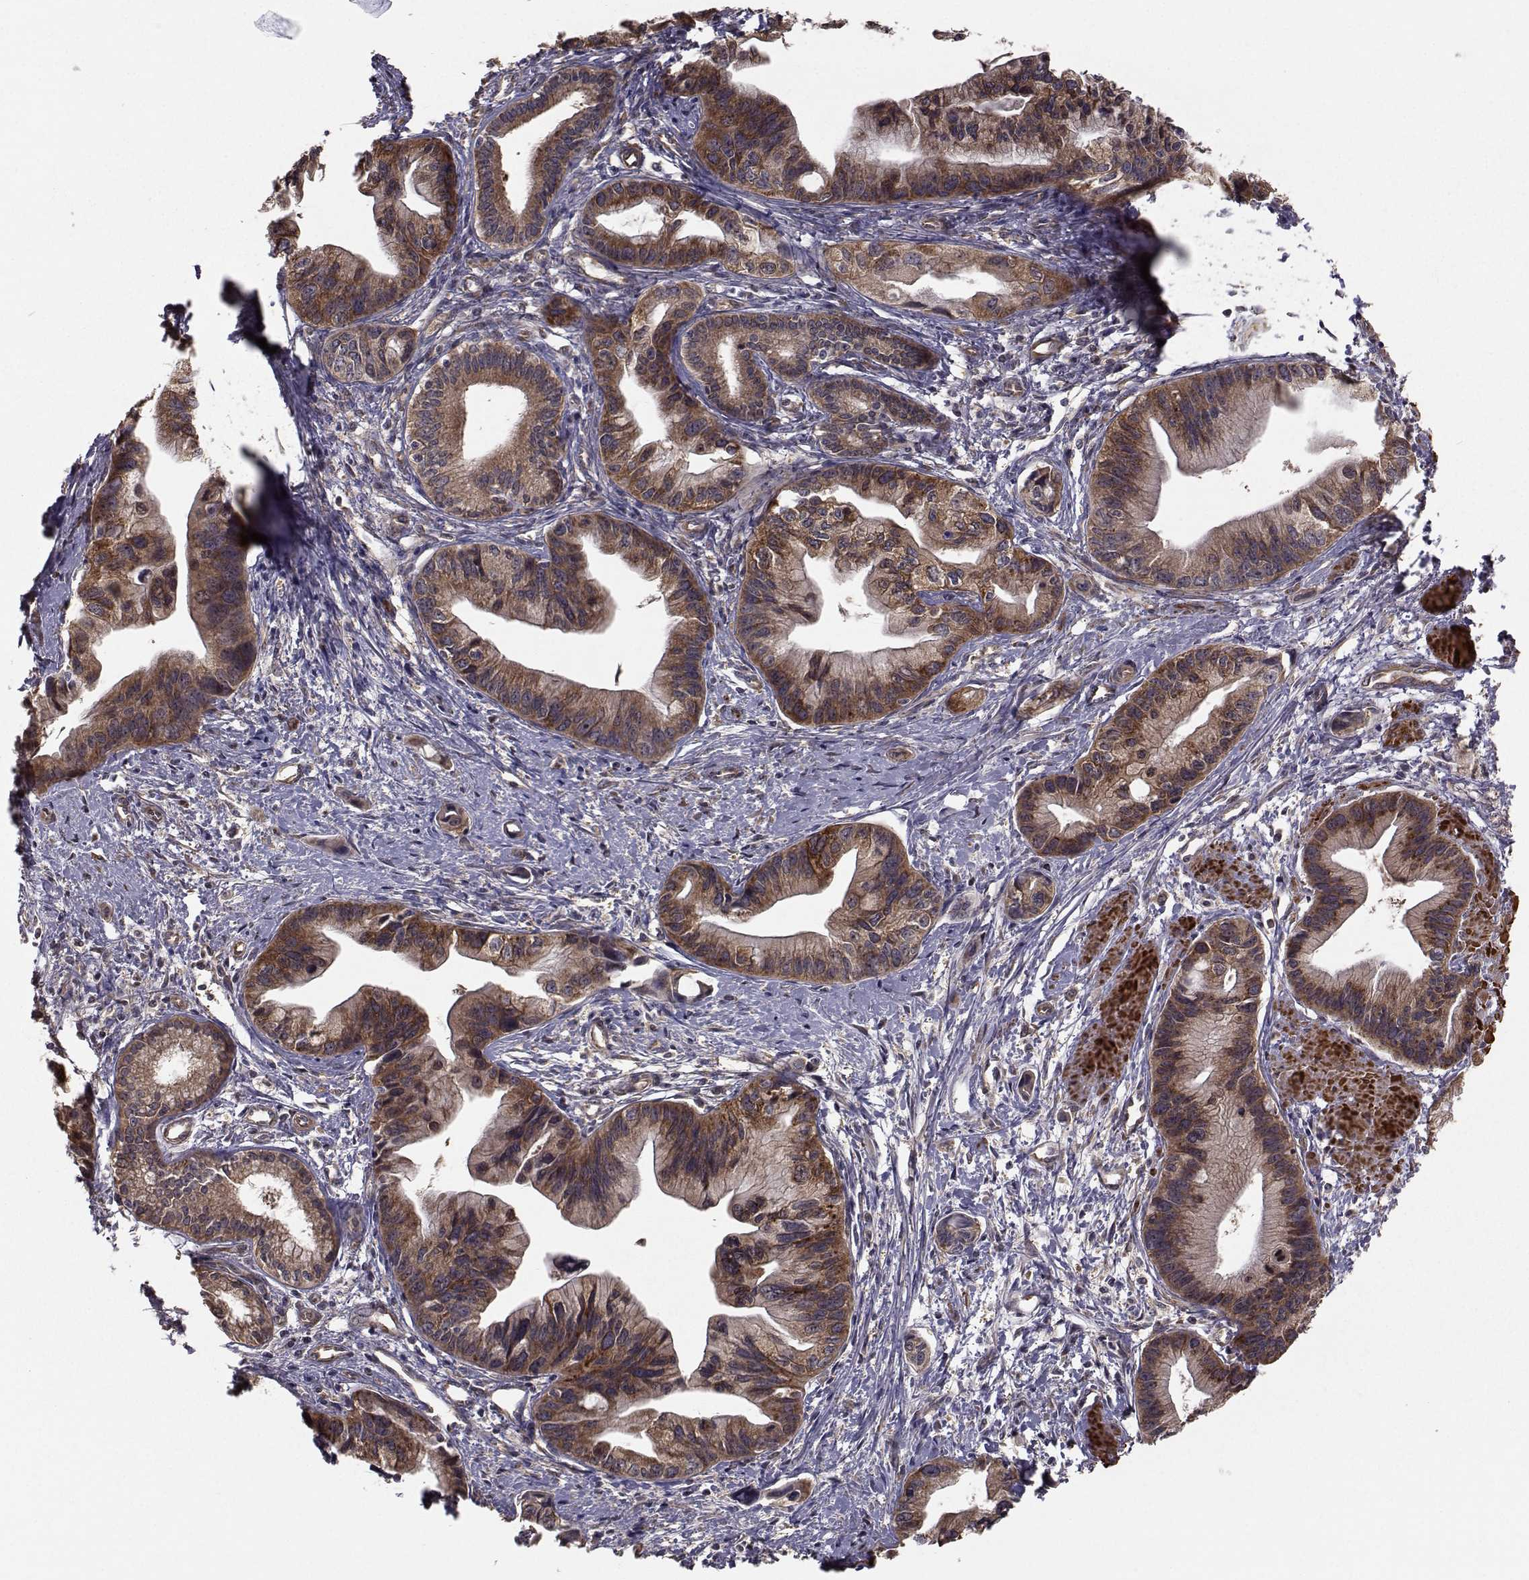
{"staining": {"intensity": "moderate", "quantity": ">75%", "location": "cytoplasmic/membranous"}, "tissue": "pancreatic cancer", "cell_type": "Tumor cells", "image_type": "cancer", "snomed": [{"axis": "morphology", "description": "Adenocarcinoma, NOS"}, {"axis": "topography", "description": "Pancreas"}], "caption": "Immunohistochemical staining of pancreatic cancer (adenocarcinoma) demonstrates medium levels of moderate cytoplasmic/membranous protein positivity in about >75% of tumor cells. The protein of interest is stained brown, and the nuclei are stained in blue (DAB (3,3'-diaminobenzidine) IHC with brightfield microscopy, high magnification).", "gene": "TRIP10", "patient": {"sex": "female", "age": 61}}